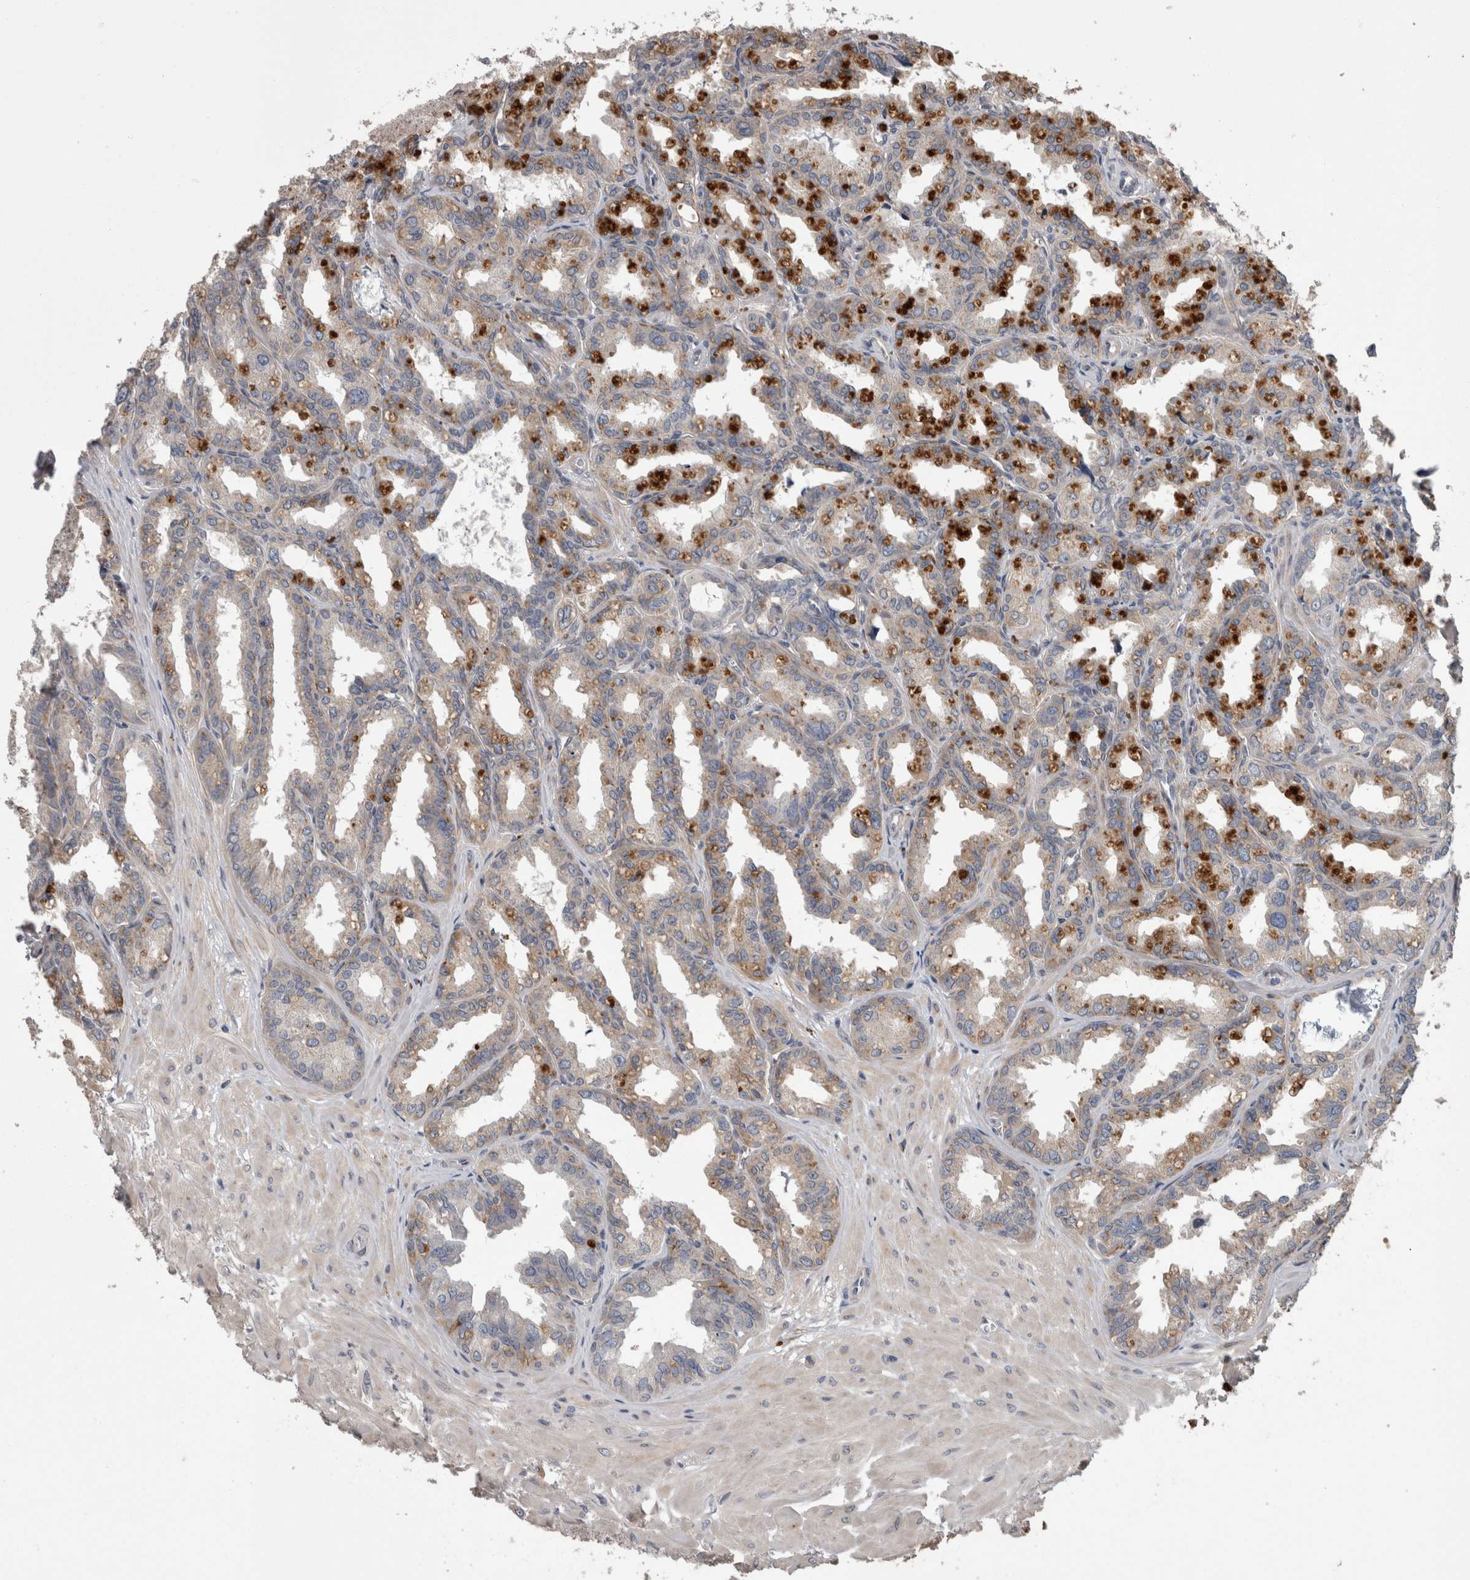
{"staining": {"intensity": "moderate", "quantity": "<25%", "location": "cytoplasmic/membranous"}, "tissue": "seminal vesicle", "cell_type": "Glandular cells", "image_type": "normal", "snomed": [{"axis": "morphology", "description": "Normal tissue, NOS"}, {"axis": "topography", "description": "Prostate"}, {"axis": "topography", "description": "Seminal veicle"}], "caption": "The photomicrograph exhibits immunohistochemical staining of unremarkable seminal vesicle. There is moderate cytoplasmic/membranous staining is seen in about <25% of glandular cells. (DAB IHC, brown staining for protein, blue staining for nuclei).", "gene": "STC1", "patient": {"sex": "male", "age": 51}}